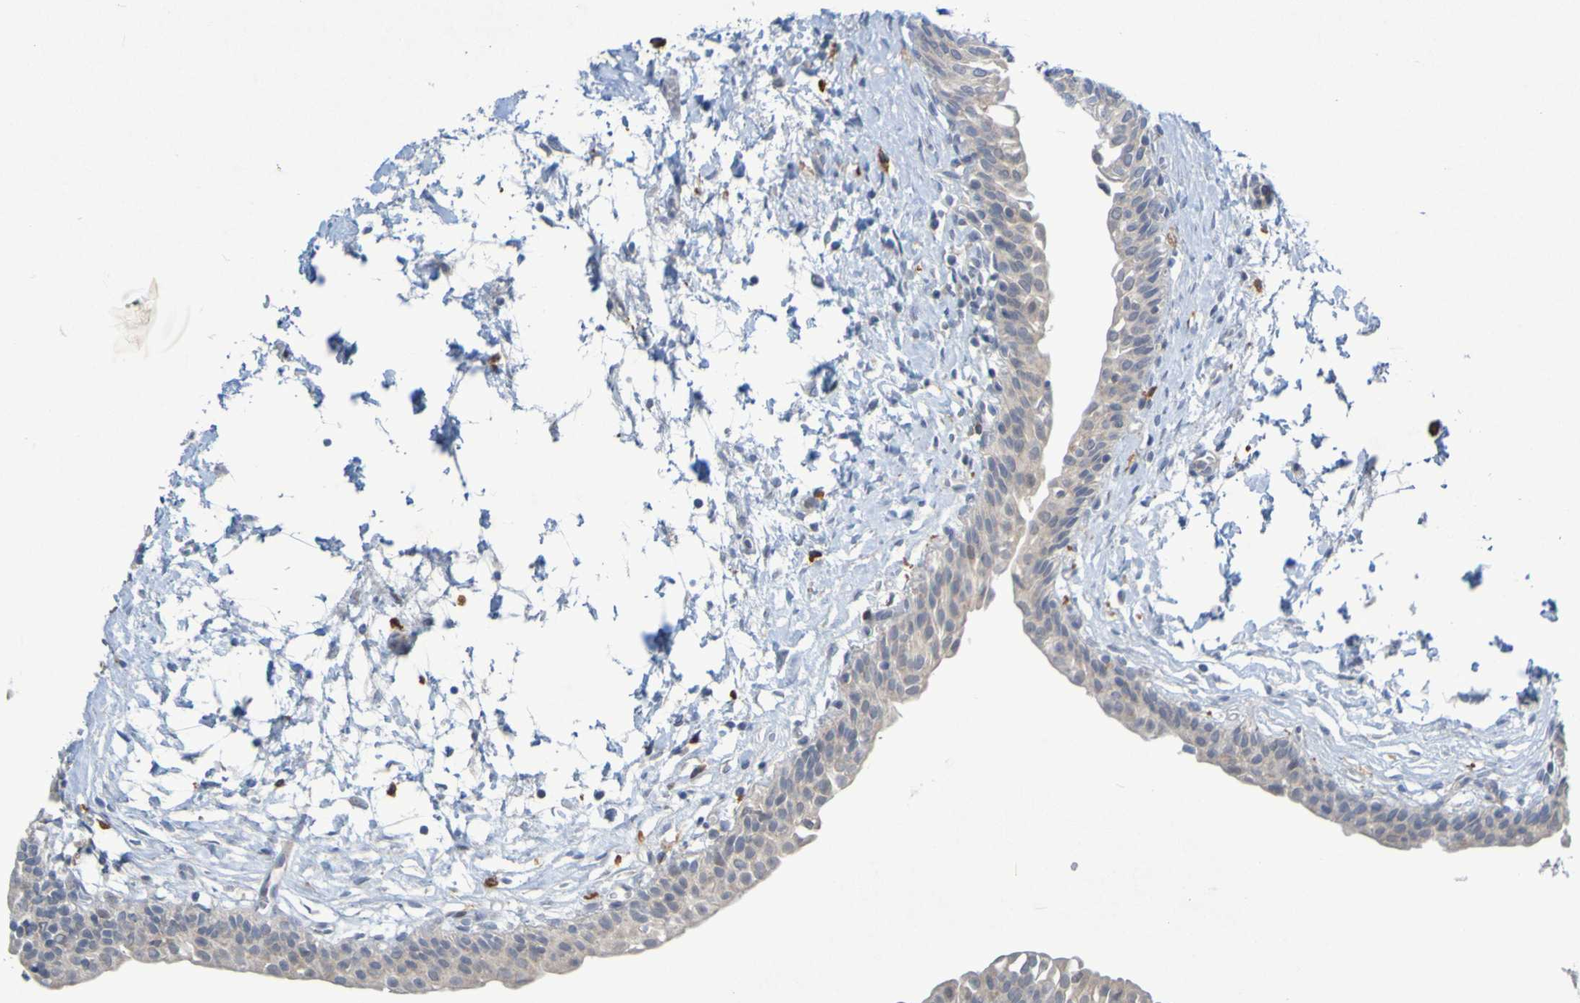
{"staining": {"intensity": "weak", "quantity": "25%-75%", "location": "cytoplasmic/membranous"}, "tissue": "urinary bladder", "cell_type": "Urothelial cells", "image_type": "normal", "snomed": [{"axis": "morphology", "description": "Normal tissue, NOS"}, {"axis": "topography", "description": "Urinary bladder"}], "caption": "Urothelial cells reveal low levels of weak cytoplasmic/membranous expression in about 25%-75% of cells in benign human urinary bladder.", "gene": "LILRB5", "patient": {"sex": "male", "age": 55}}